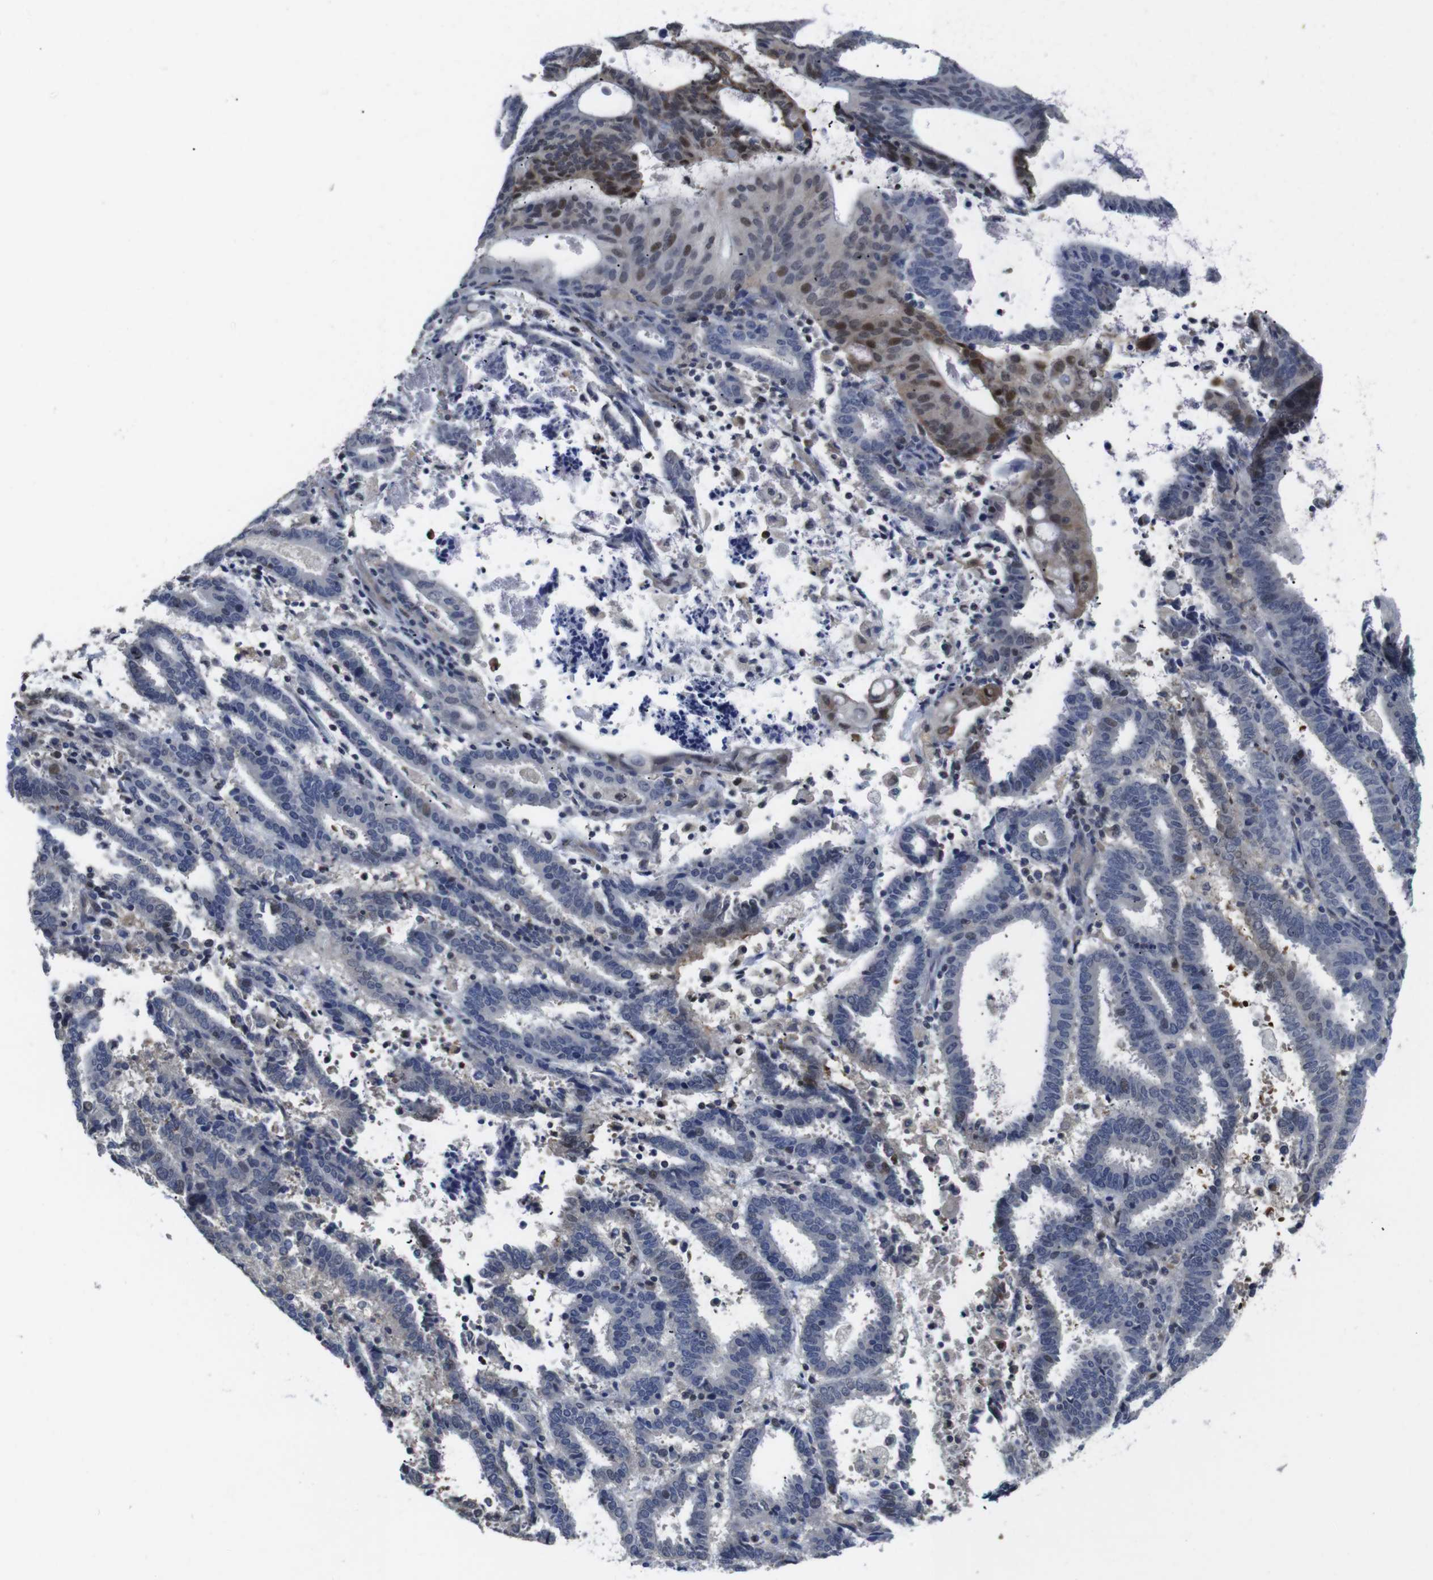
{"staining": {"intensity": "moderate", "quantity": "<25%", "location": "cytoplasmic/membranous,nuclear"}, "tissue": "endometrial cancer", "cell_type": "Tumor cells", "image_type": "cancer", "snomed": [{"axis": "morphology", "description": "Adenocarcinoma, NOS"}, {"axis": "topography", "description": "Uterus"}], "caption": "Moderate cytoplasmic/membranous and nuclear positivity is identified in about <25% of tumor cells in adenocarcinoma (endometrial). Using DAB (brown) and hematoxylin (blue) stains, captured at high magnification using brightfield microscopy.", "gene": "FNTA", "patient": {"sex": "female", "age": 83}}